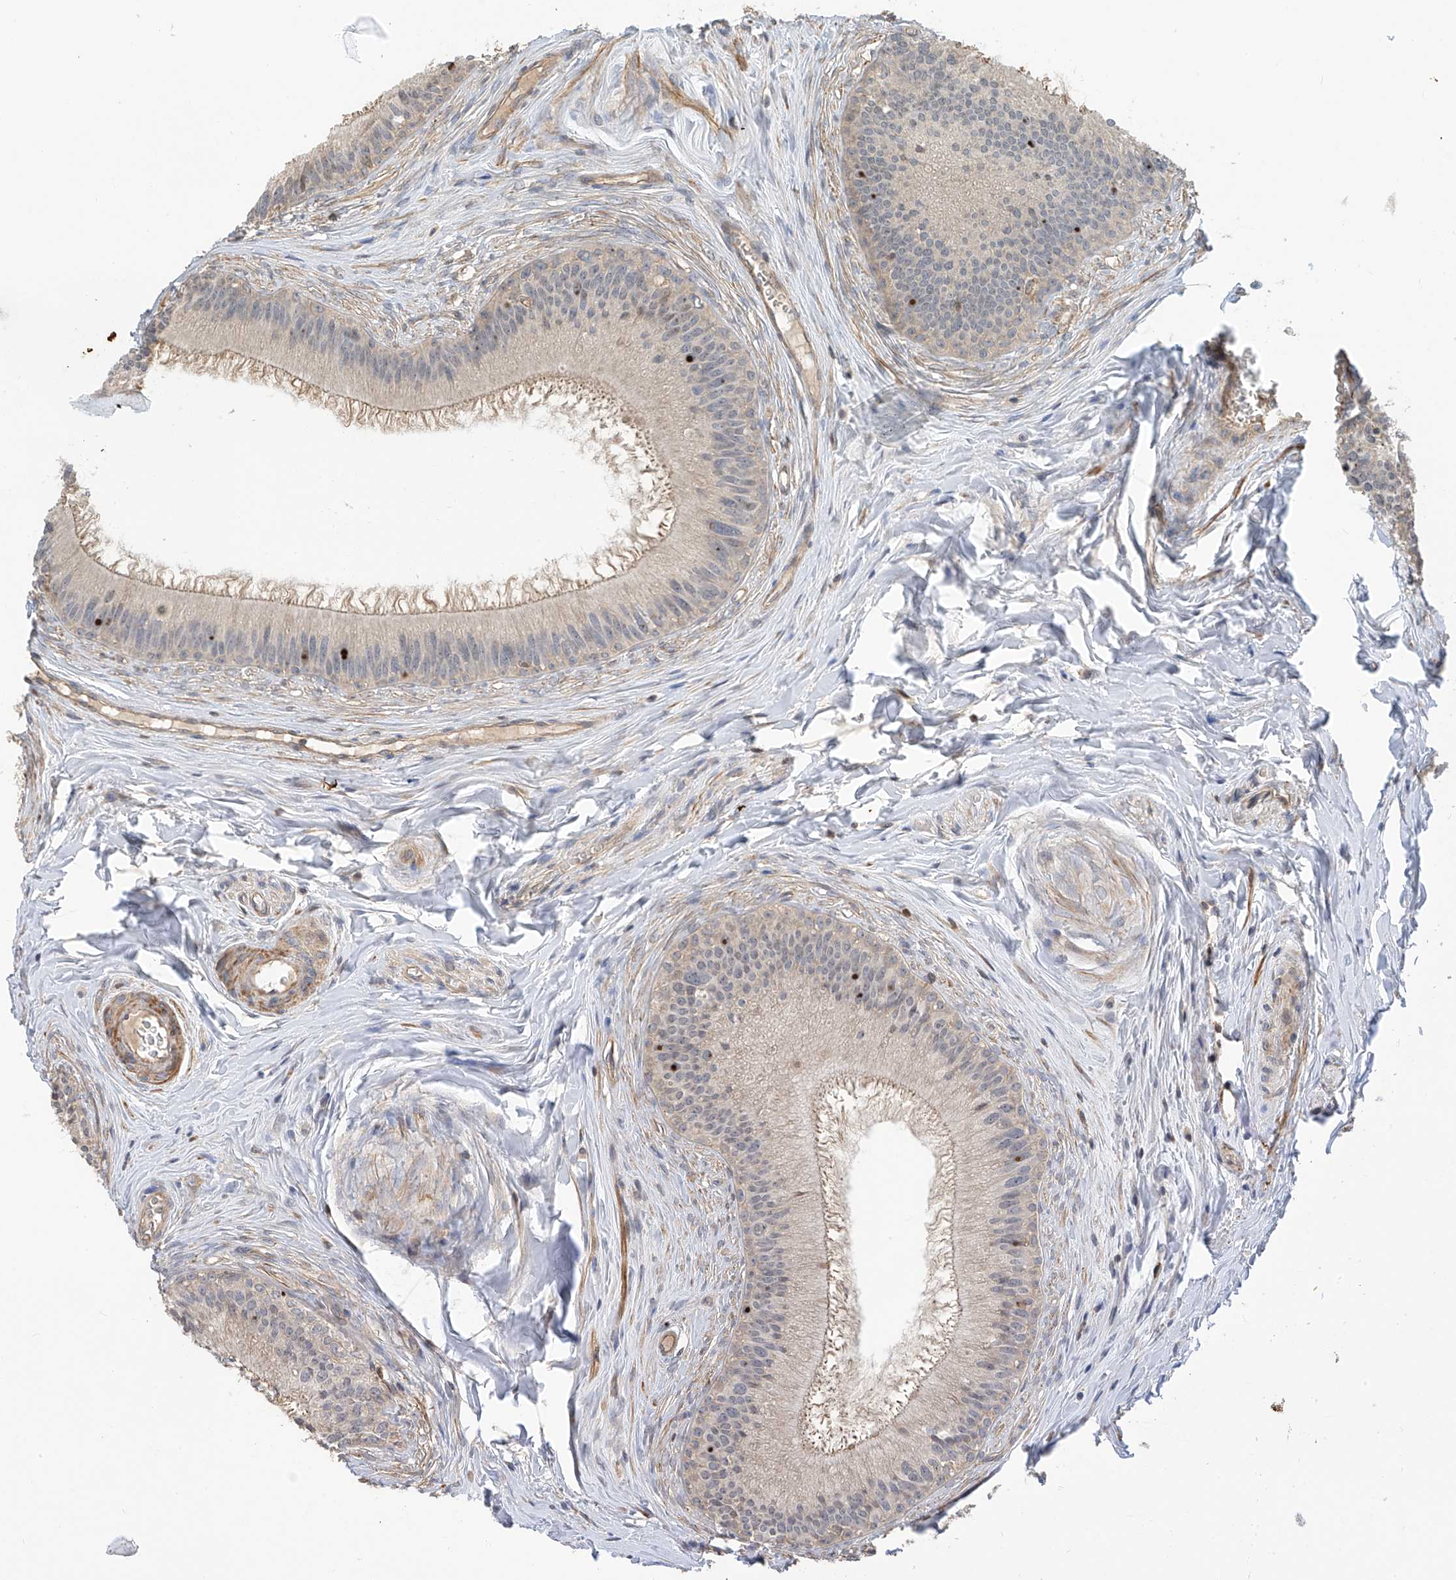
{"staining": {"intensity": "weak", "quantity": "25%-75%", "location": "cytoplasmic/membranous"}, "tissue": "epididymis", "cell_type": "Glandular cells", "image_type": "normal", "snomed": [{"axis": "morphology", "description": "Normal tissue, NOS"}, {"axis": "topography", "description": "Epididymis"}], "caption": "Epididymis stained for a protein (brown) exhibits weak cytoplasmic/membranous positive positivity in about 25%-75% of glandular cells.", "gene": "ATAD2B", "patient": {"sex": "male", "age": 27}}